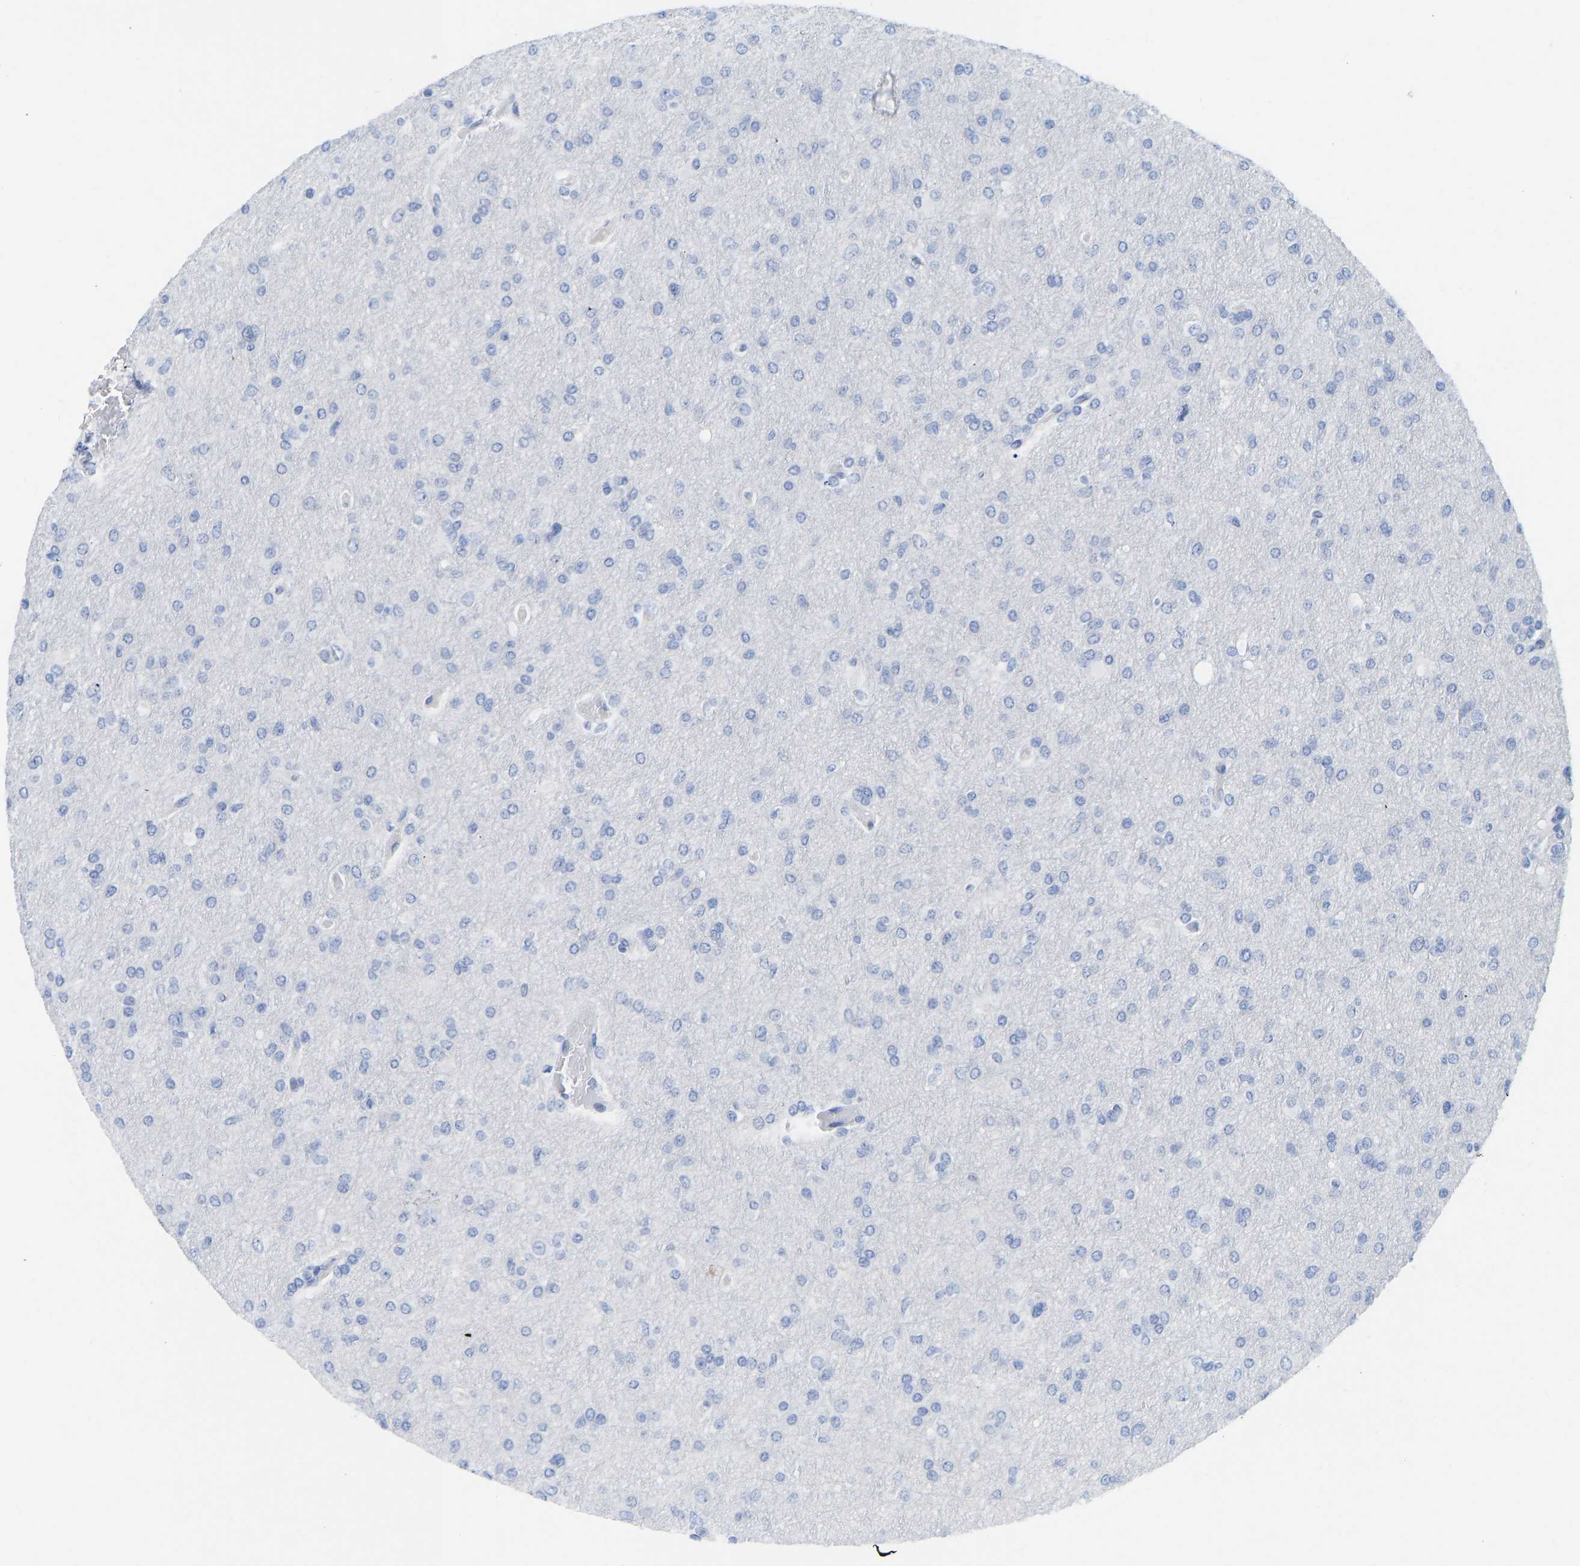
{"staining": {"intensity": "negative", "quantity": "none", "location": "none"}, "tissue": "glioma", "cell_type": "Tumor cells", "image_type": "cancer", "snomed": [{"axis": "morphology", "description": "Glioma, malignant, High grade"}, {"axis": "topography", "description": "Cerebral cortex"}], "caption": "High-grade glioma (malignant) stained for a protein using immunohistochemistry displays no positivity tumor cells.", "gene": "TCF7", "patient": {"sex": "female", "age": 36}}